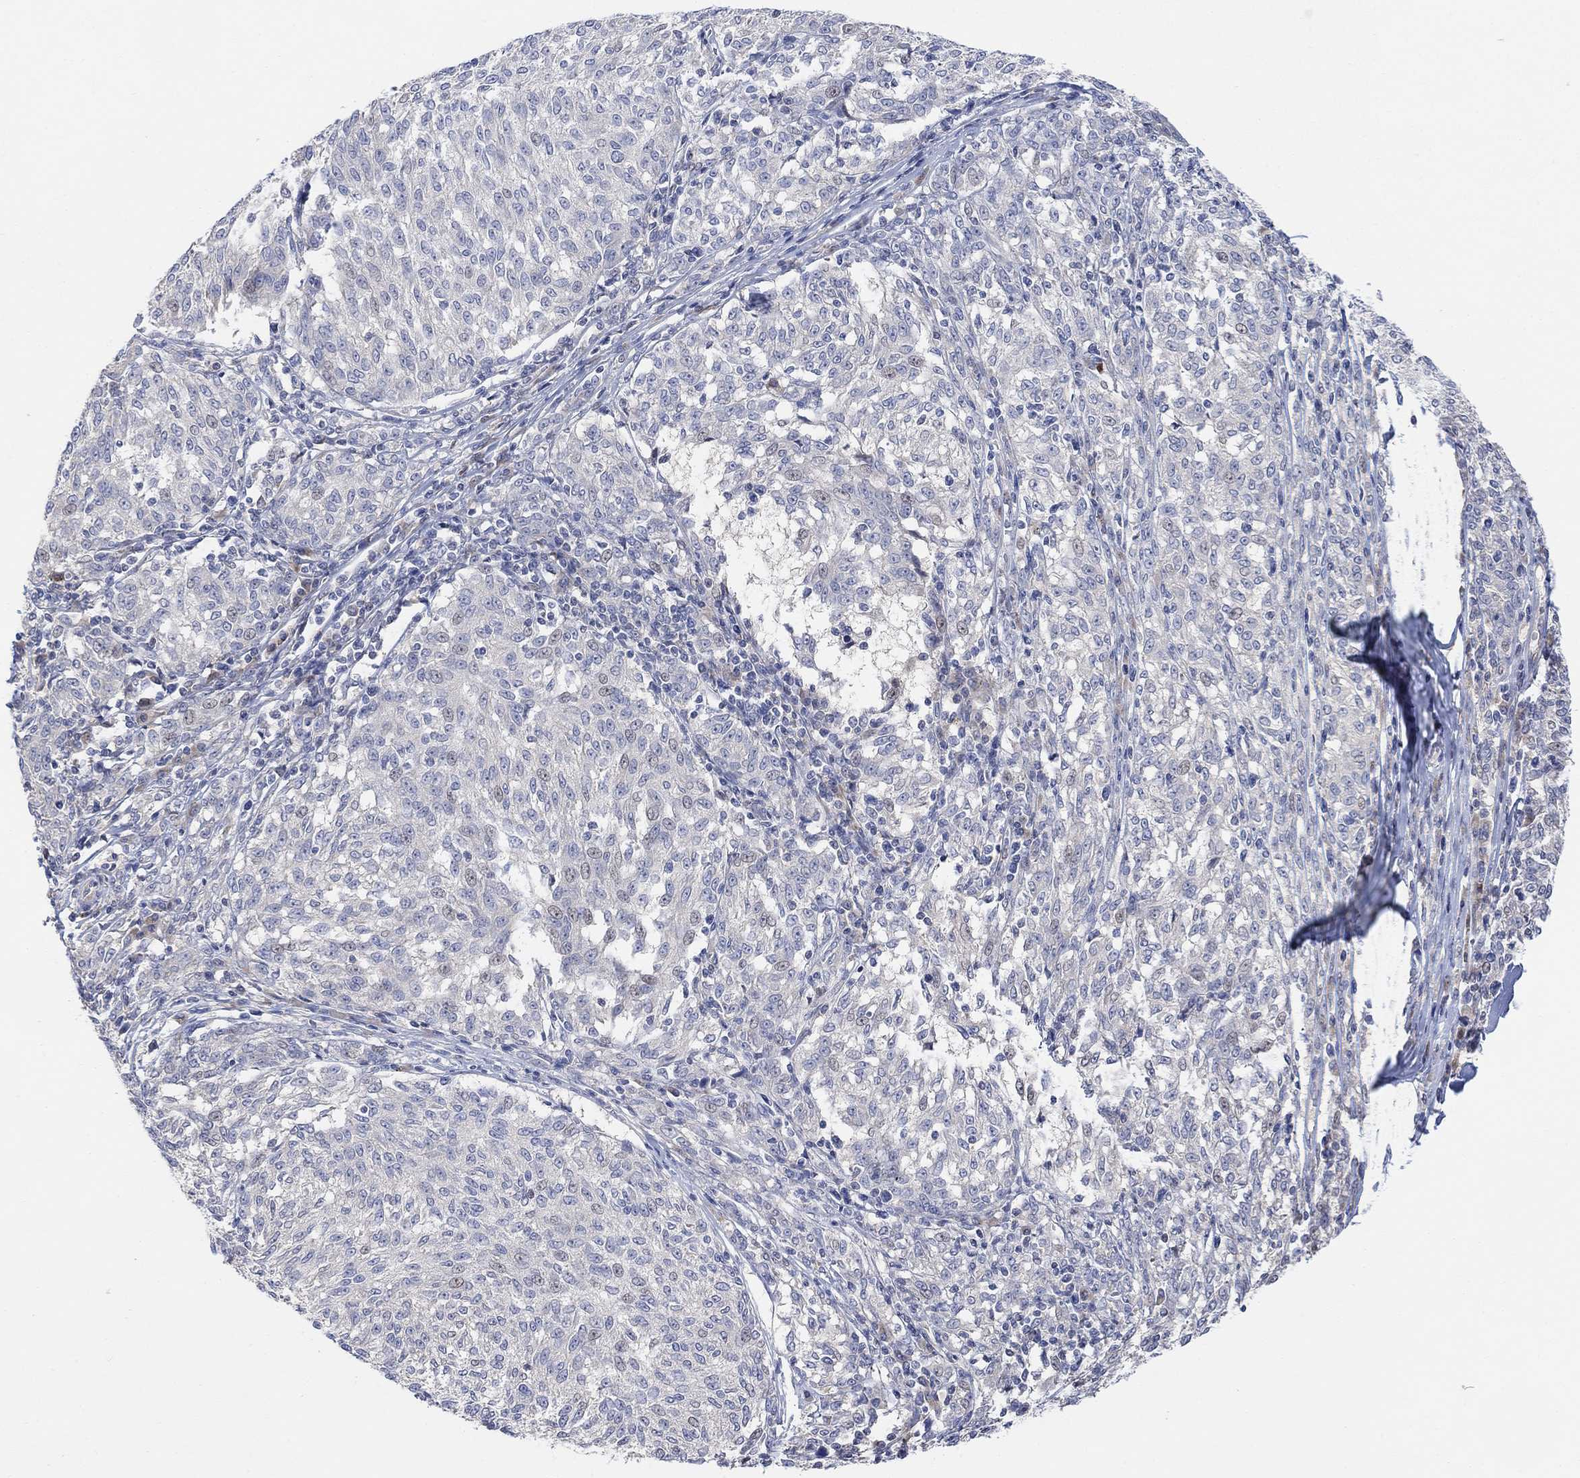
{"staining": {"intensity": "negative", "quantity": "none", "location": "none"}, "tissue": "melanoma", "cell_type": "Tumor cells", "image_type": "cancer", "snomed": [{"axis": "morphology", "description": "Malignant melanoma, NOS"}, {"axis": "topography", "description": "Skin"}], "caption": "Immunohistochemical staining of human malignant melanoma reveals no significant expression in tumor cells. (DAB immunohistochemistry (IHC), high magnification).", "gene": "CNTF", "patient": {"sex": "female", "age": 72}}